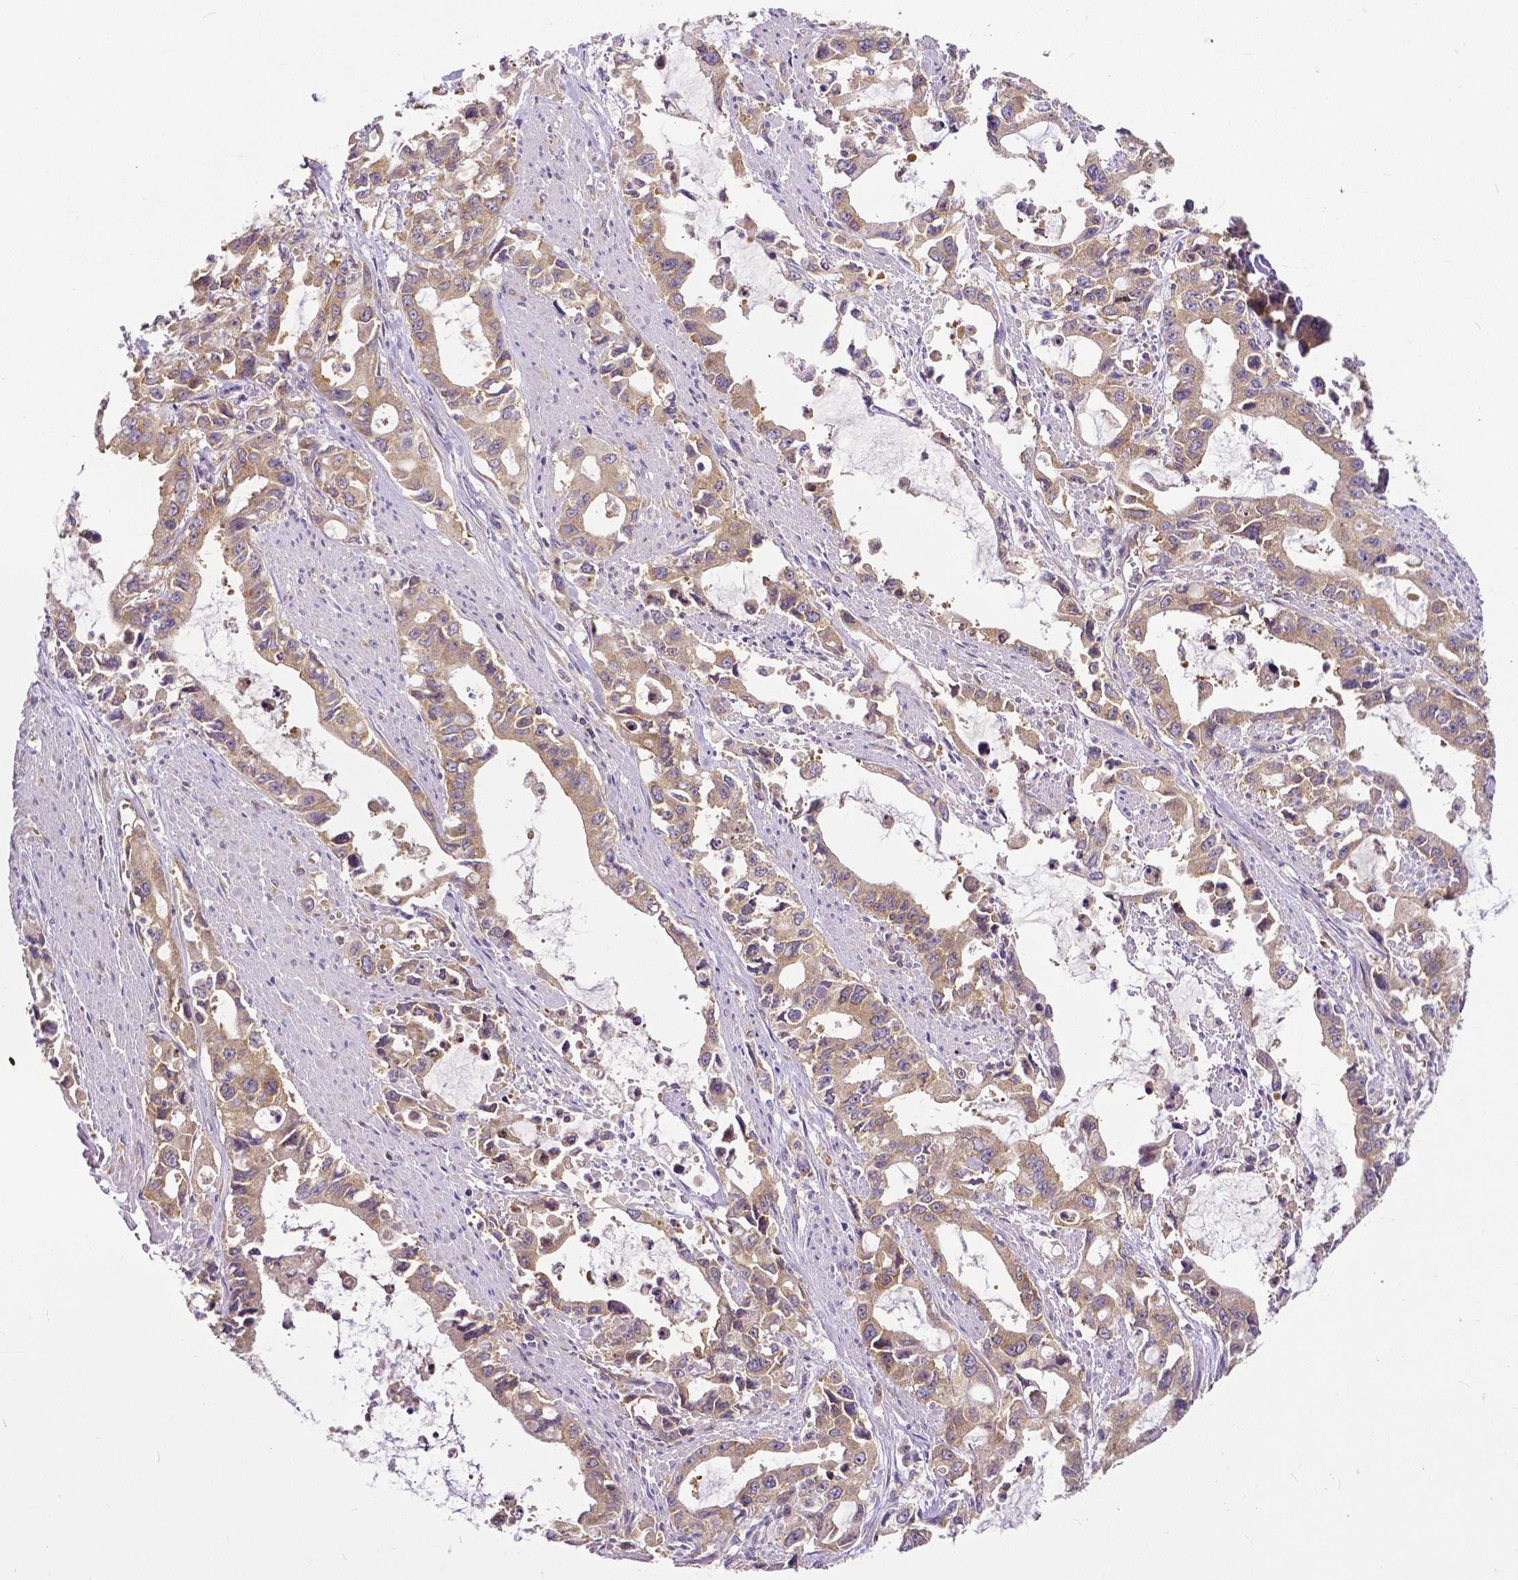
{"staining": {"intensity": "moderate", "quantity": ">75%", "location": "cytoplasmic/membranous"}, "tissue": "stomach cancer", "cell_type": "Tumor cells", "image_type": "cancer", "snomed": [{"axis": "morphology", "description": "Adenocarcinoma, NOS"}, {"axis": "topography", "description": "Stomach, upper"}], "caption": "Protein expression by IHC shows moderate cytoplasmic/membranous positivity in approximately >75% of tumor cells in adenocarcinoma (stomach). Immunohistochemistry stains the protein in brown and the nuclei are stained blue.", "gene": "DICER1", "patient": {"sex": "male", "age": 85}}